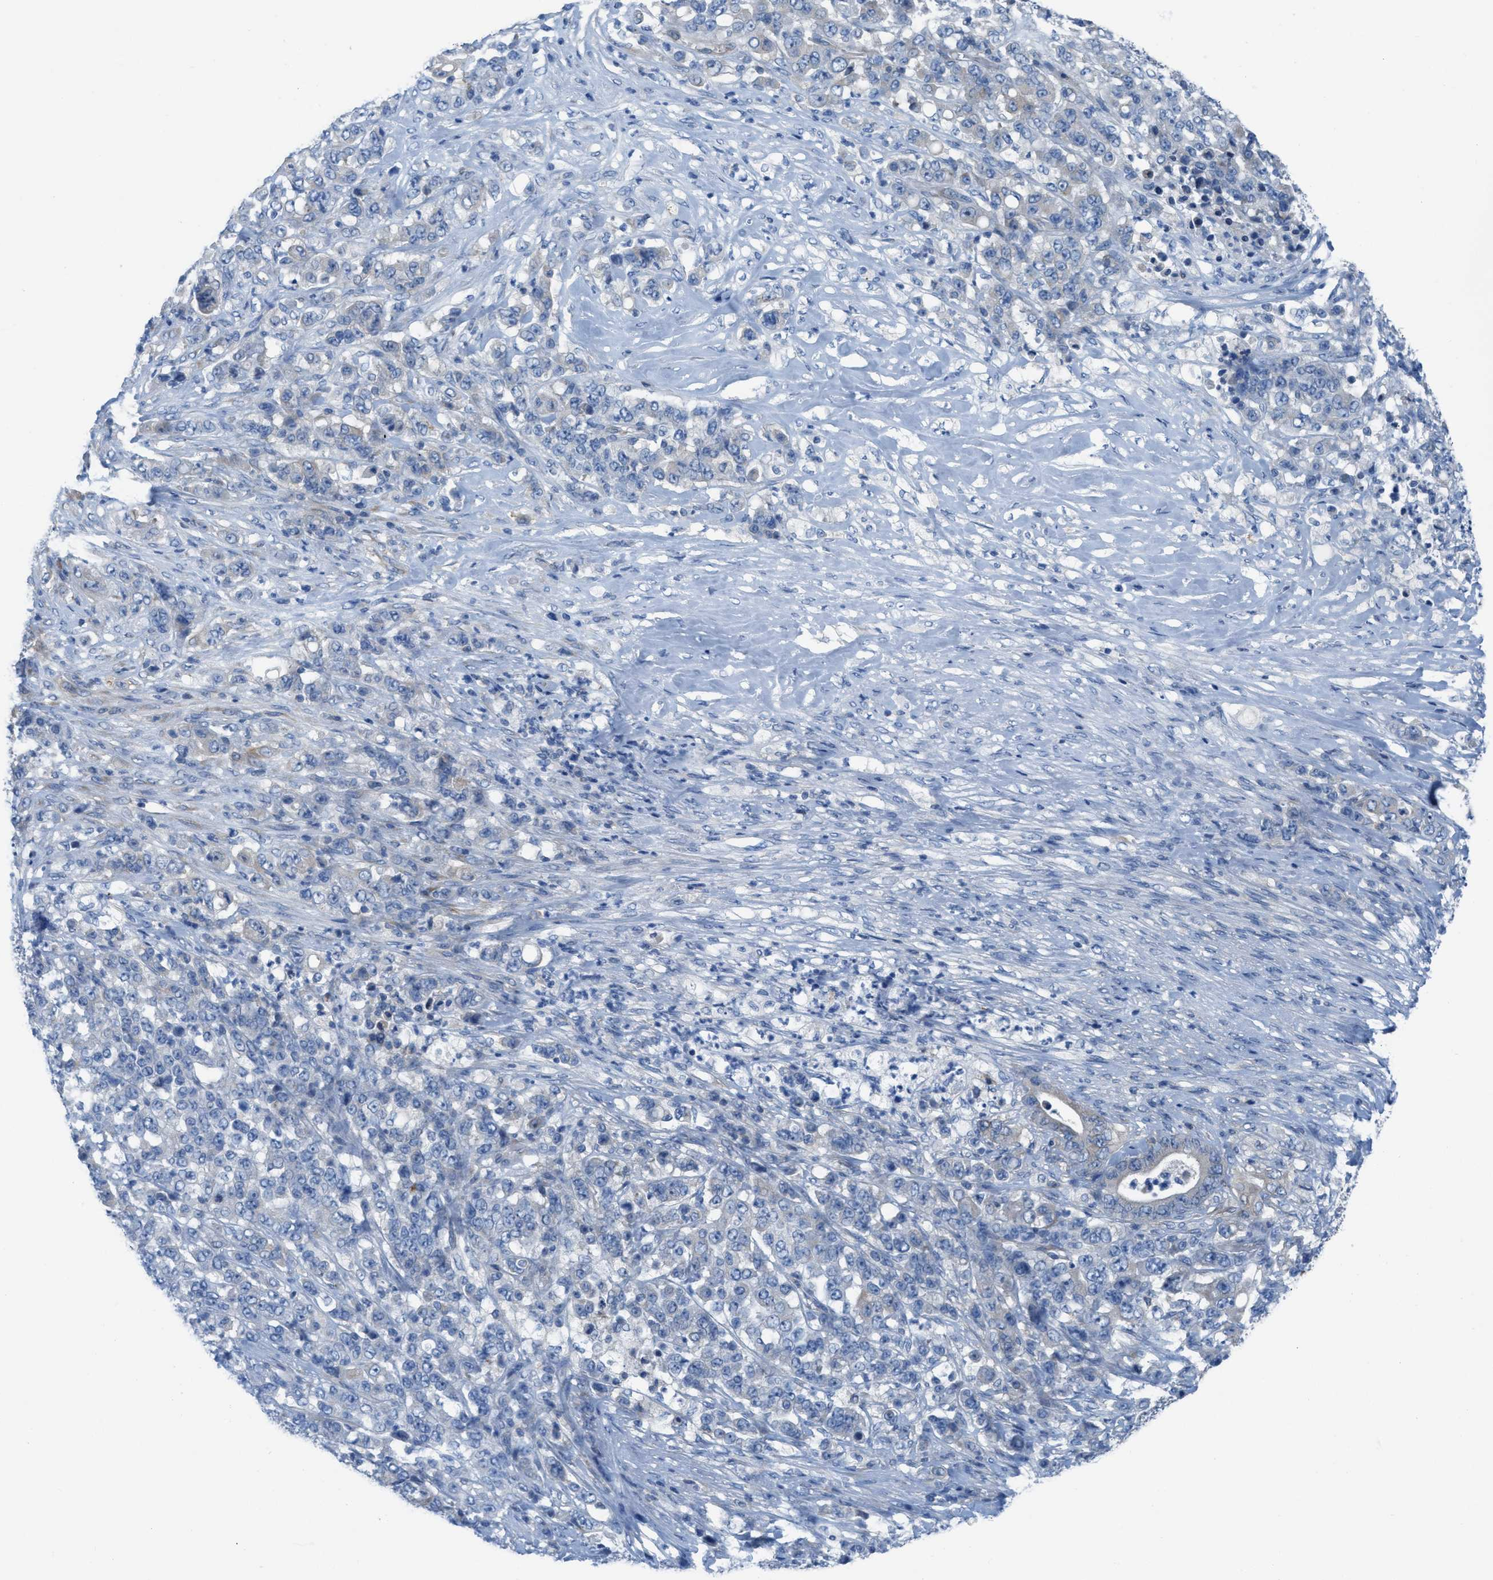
{"staining": {"intensity": "moderate", "quantity": "<25%", "location": "cytoplasmic/membranous"}, "tissue": "stomach cancer", "cell_type": "Tumor cells", "image_type": "cancer", "snomed": [{"axis": "morphology", "description": "Adenocarcinoma, NOS"}, {"axis": "topography", "description": "Stomach"}], "caption": "The histopathology image demonstrates a brown stain indicating the presence of a protein in the cytoplasmic/membranous of tumor cells in stomach cancer (adenocarcinoma).", "gene": "ASGR1", "patient": {"sex": "female", "age": 73}}